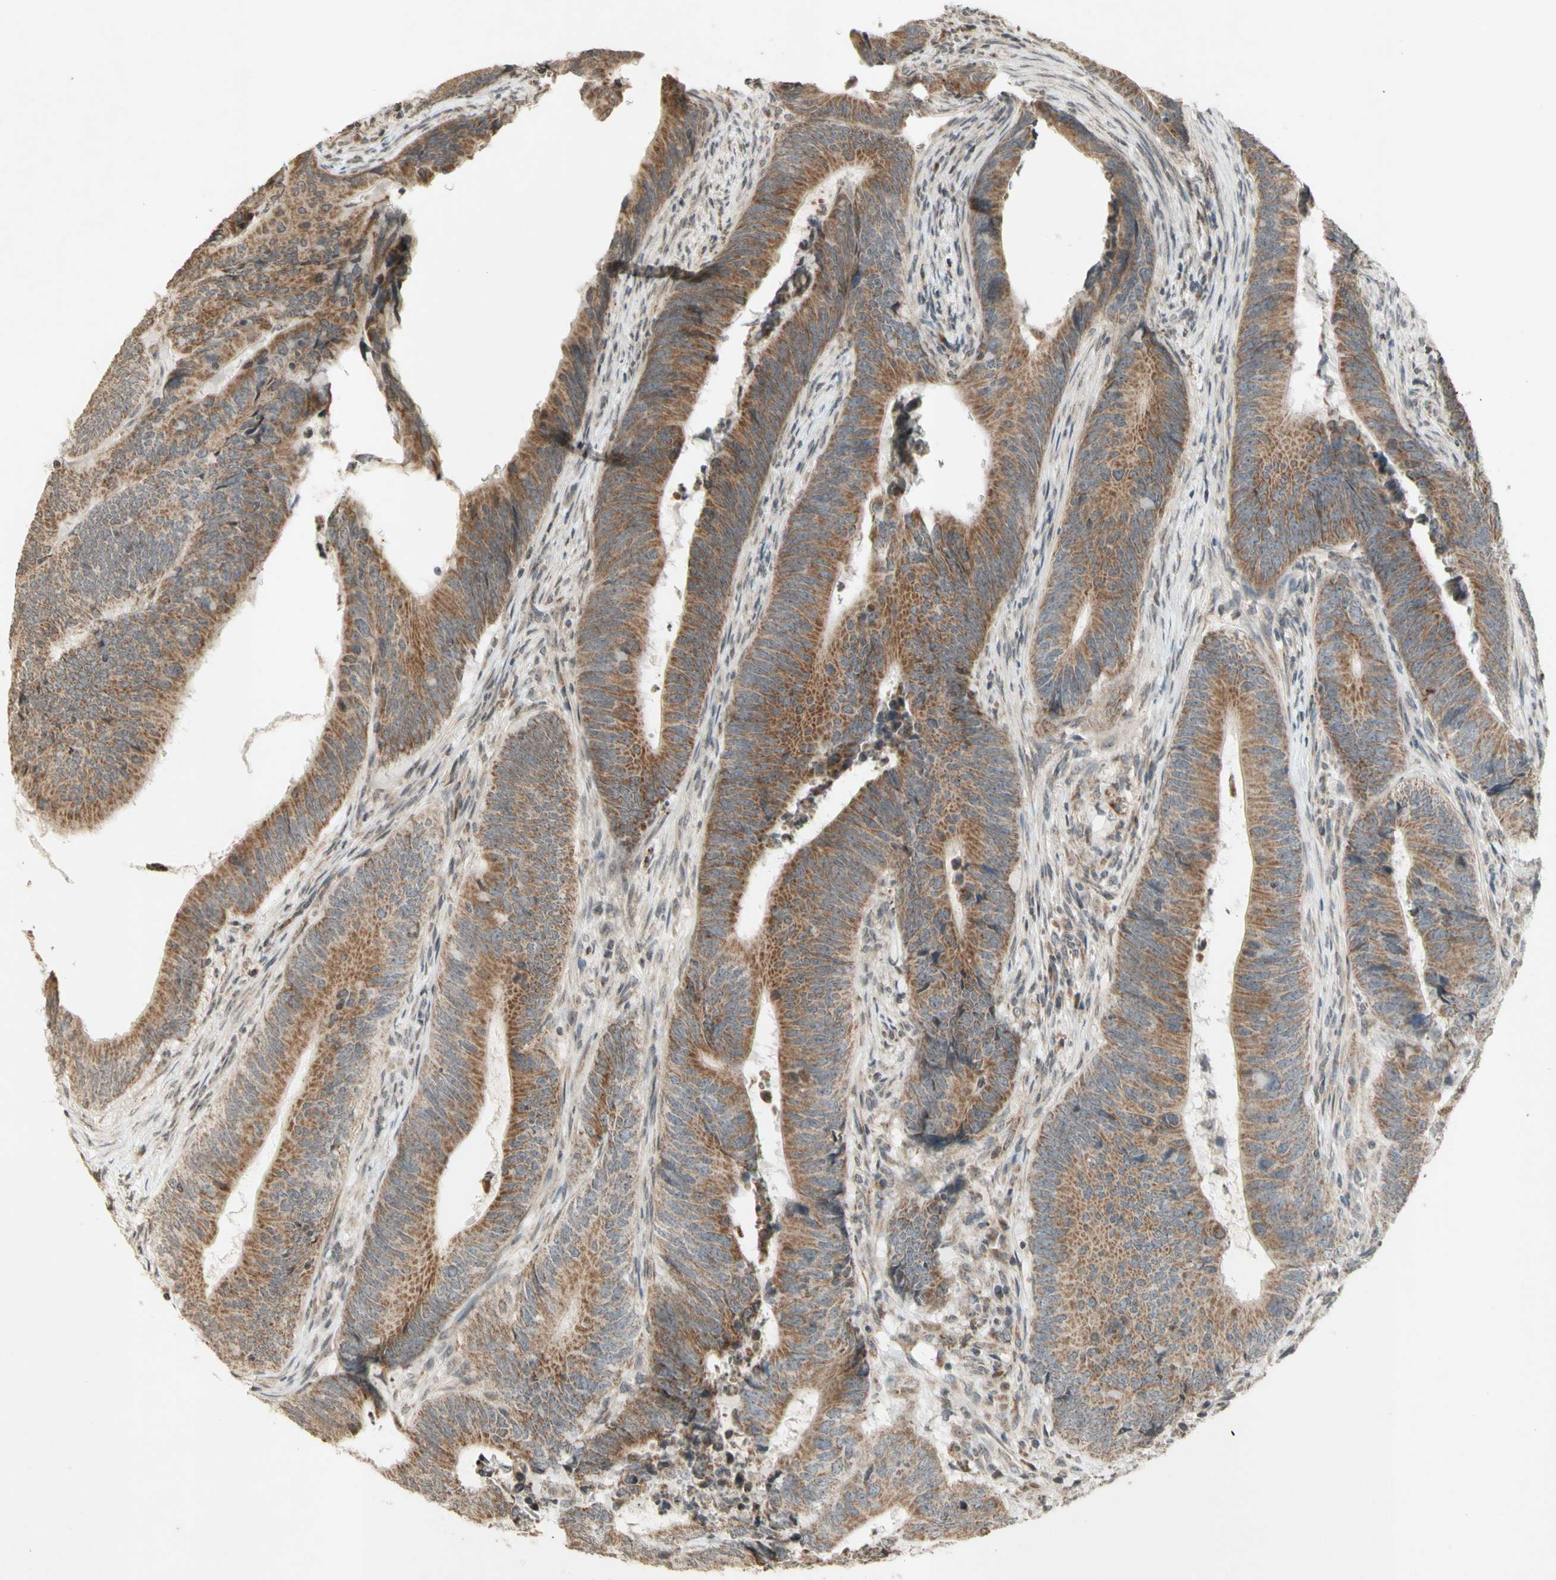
{"staining": {"intensity": "moderate", "quantity": ">75%", "location": "cytoplasmic/membranous"}, "tissue": "colorectal cancer", "cell_type": "Tumor cells", "image_type": "cancer", "snomed": [{"axis": "morphology", "description": "Normal tissue, NOS"}, {"axis": "morphology", "description": "Adenocarcinoma, NOS"}, {"axis": "topography", "description": "Colon"}], "caption": "Colorectal cancer (adenocarcinoma) was stained to show a protein in brown. There is medium levels of moderate cytoplasmic/membranous staining in approximately >75% of tumor cells. Nuclei are stained in blue.", "gene": "CCNI", "patient": {"sex": "male", "age": 56}}